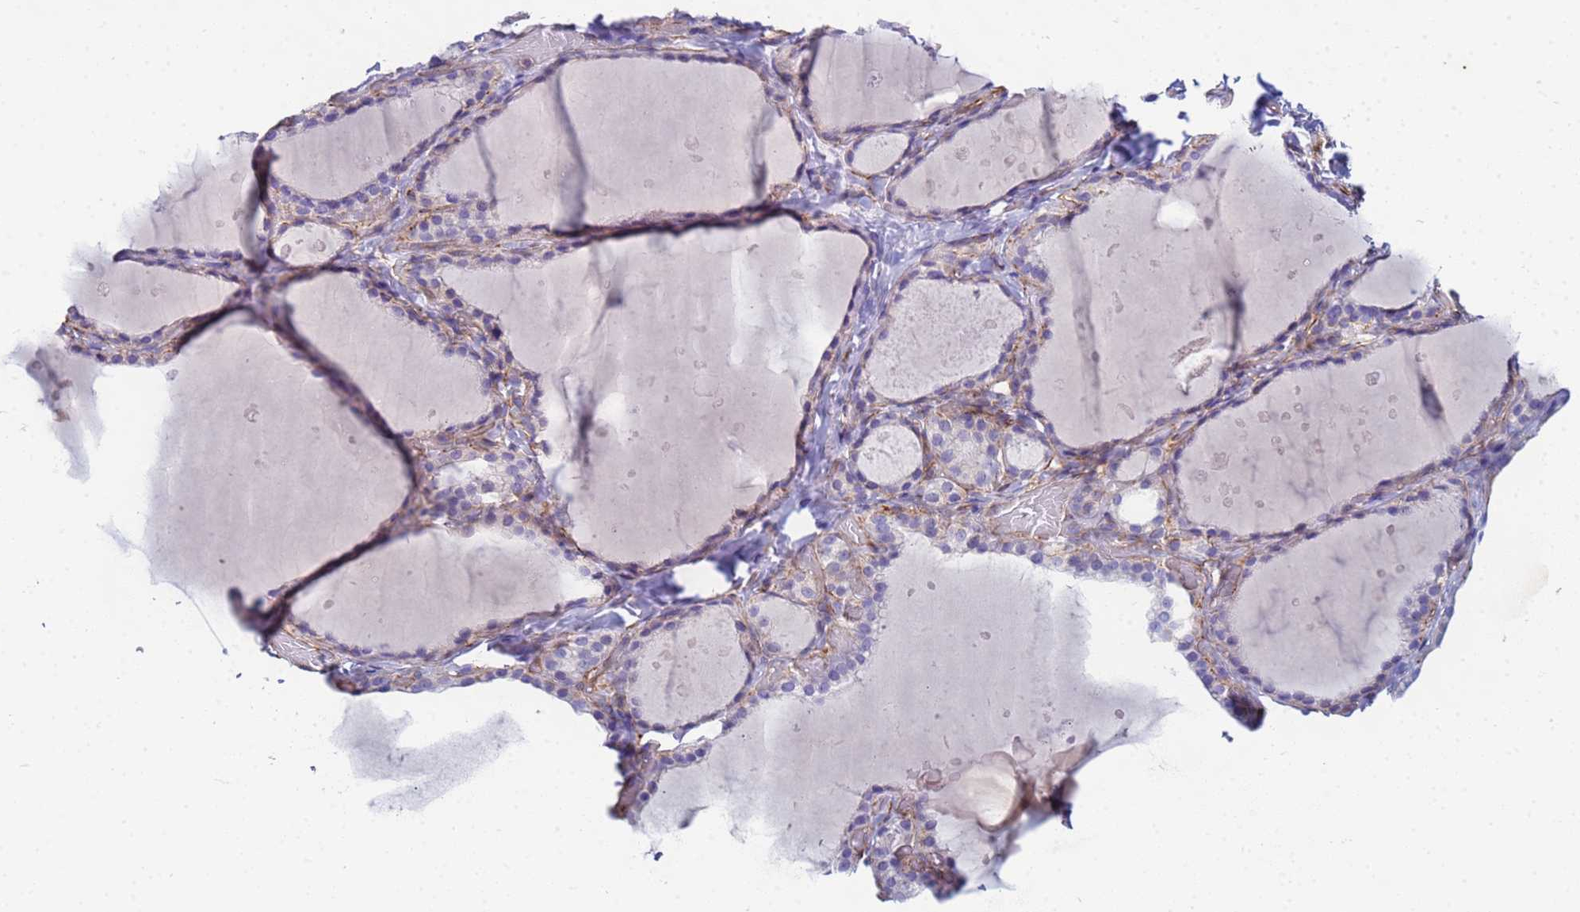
{"staining": {"intensity": "weak", "quantity": "<25%", "location": "cytoplasmic/membranous"}, "tissue": "thyroid gland", "cell_type": "Glandular cells", "image_type": "normal", "snomed": [{"axis": "morphology", "description": "Normal tissue, NOS"}, {"axis": "topography", "description": "Thyroid gland"}], "caption": "Photomicrograph shows no protein expression in glandular cells of unremarkable thyroid gland. (DAB immunohistochemistry, high magnification).", "gene": "UBXN2B", "patient": {"sex": "female", "age": 44}}